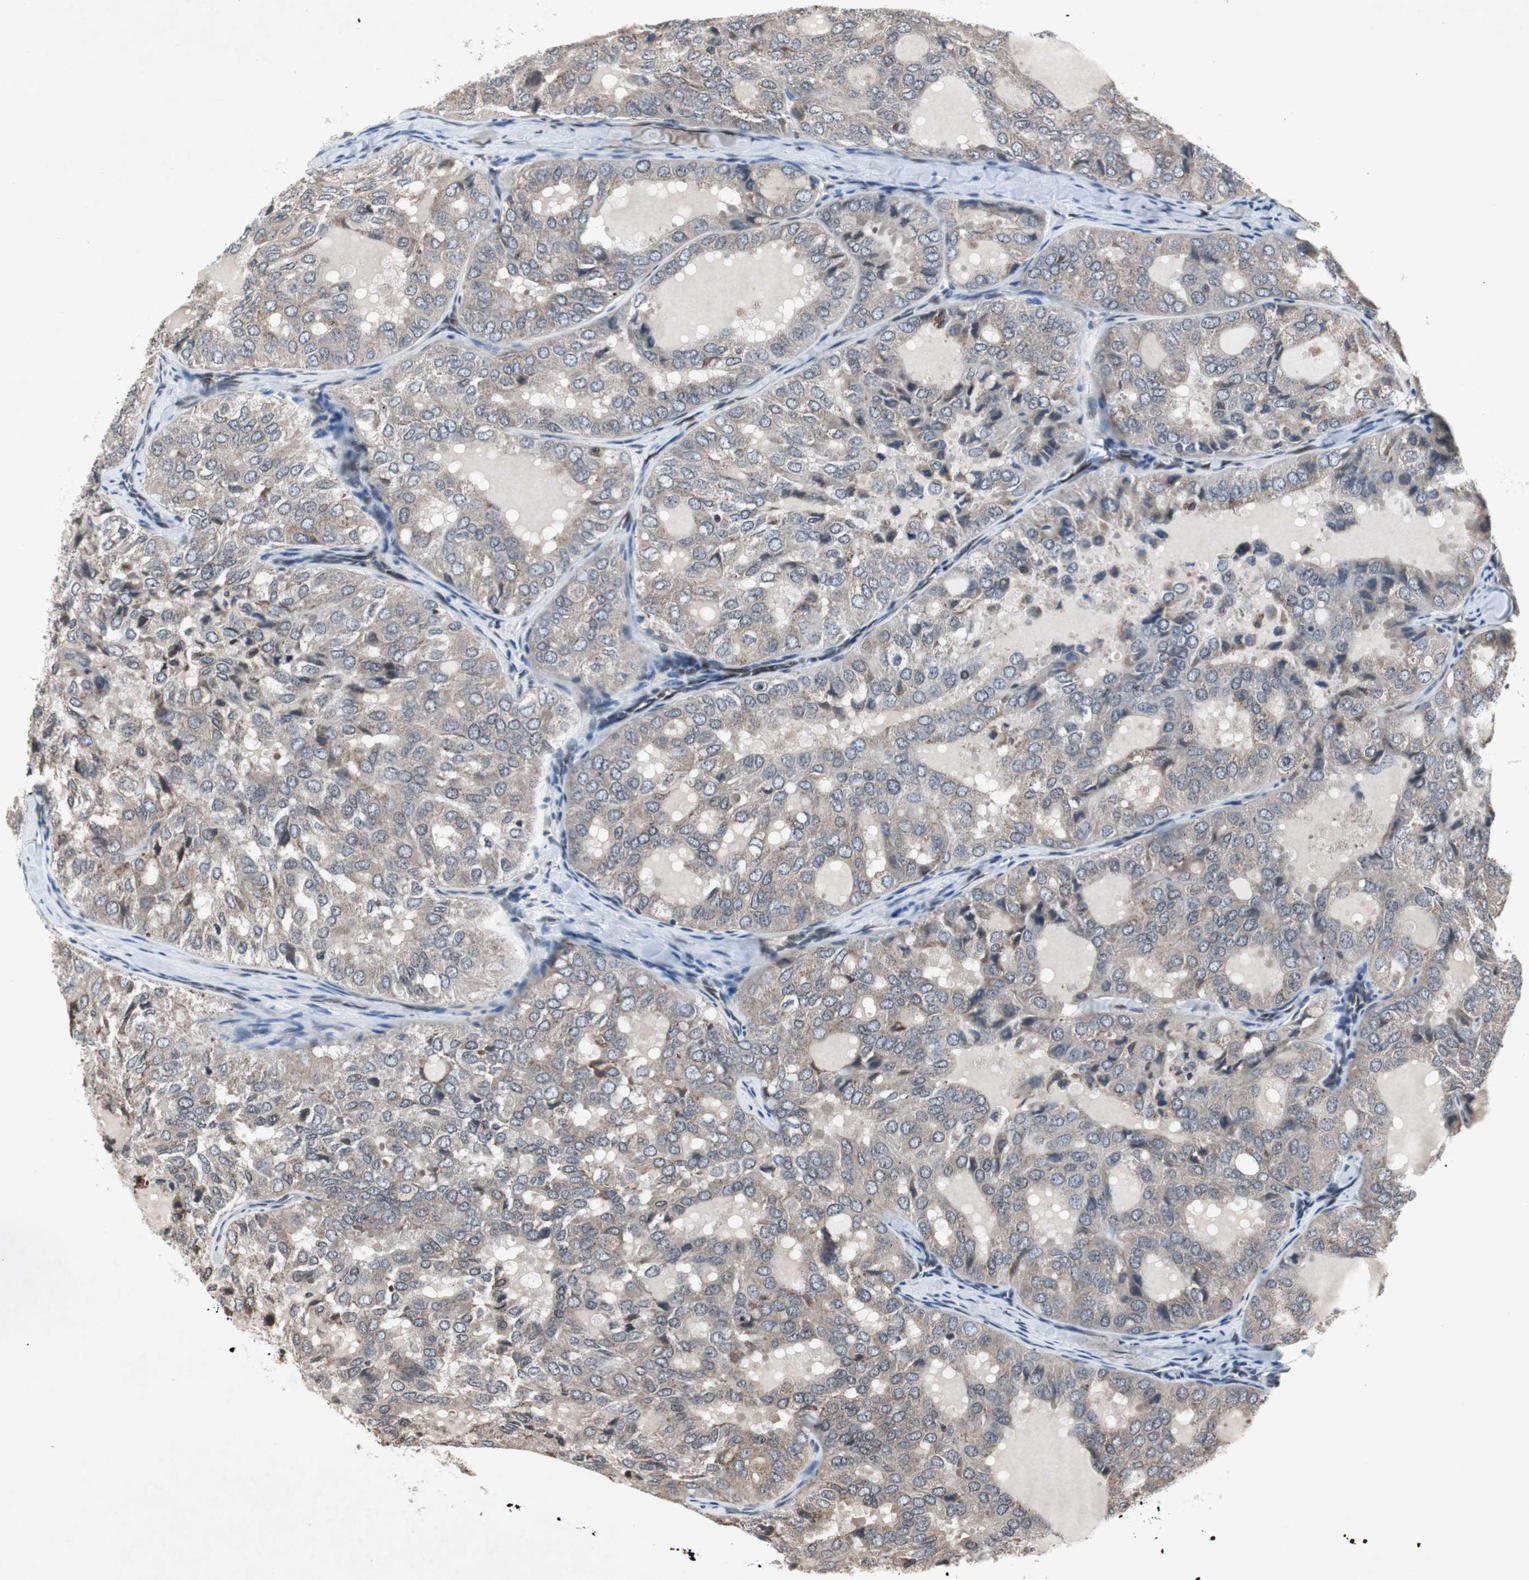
{"staining": {"intensity": "weak", "quantity": ">75%", "location": "cytoplasmic/membranous"}, "tissue": "thyroid cancer", "cell_type": "Tumor cells", "image_type": "cancer", "snomed": [{"axis": "morphology", "description": "Follicular adenoma carcinoma, NOS"}, {"axis": "topography", "description": "Thyroid gland"}], "caption": "Immunohistochemistry of human thyroid follicular adenoma carcinoma reveals low levels of weak cytoplasmic/membranous staining in approximately >75% of tumor cells. (Stains: DAB in brown, nuclei in blue, Microscopy: brightfield microscopy at high magnification).", "gene": "SMAD1", "patient": {"sex": "male", "age": 75}}